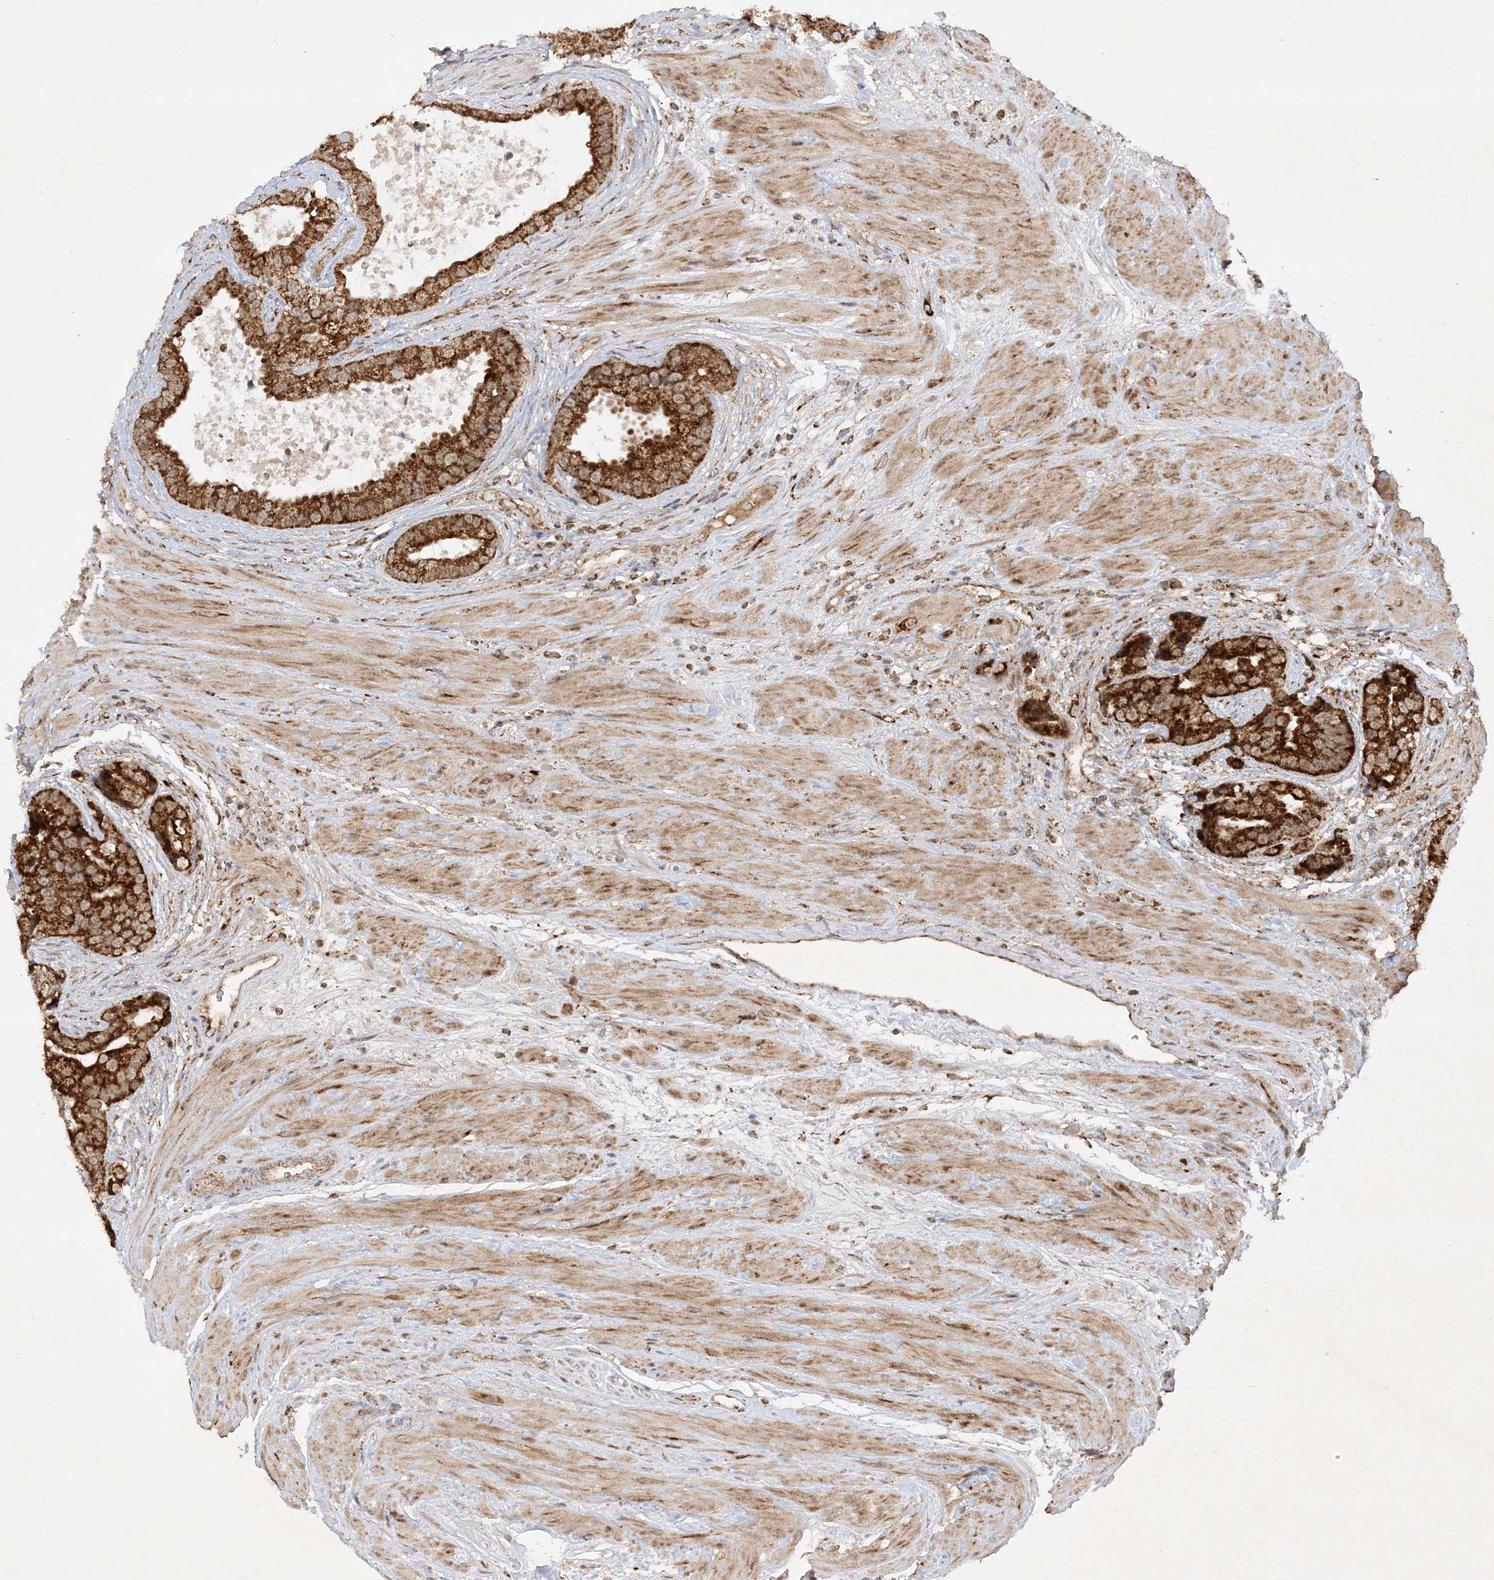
{"staining": {"intensity": "strong", "quantity": ">75%", "location": "cytoplasmic/membranous"}, "tissue": "prostate cancer", "cell_type": "Tumor cells", "image_type": "cancer", "snomed": [{"axis": "morphology", "description": "Adenocarcinoma, High grade"}, {"axis": "topography", "description": "Prostate"}], "caption": "Brown immunohistochemical staining in prostate cancer exhibits strong cytoplasmic/membranous positivity in about >75% of tumor cells. The staining was performed using DAB (3,3'-diaminobenzidine) to visualize the protein expression in brown, while the nuclei were stained in blue with hematoxylin (Magnification: 20x).", "gene": "NDUFAF3", "patient": {"sex": "male", "age": 70}}